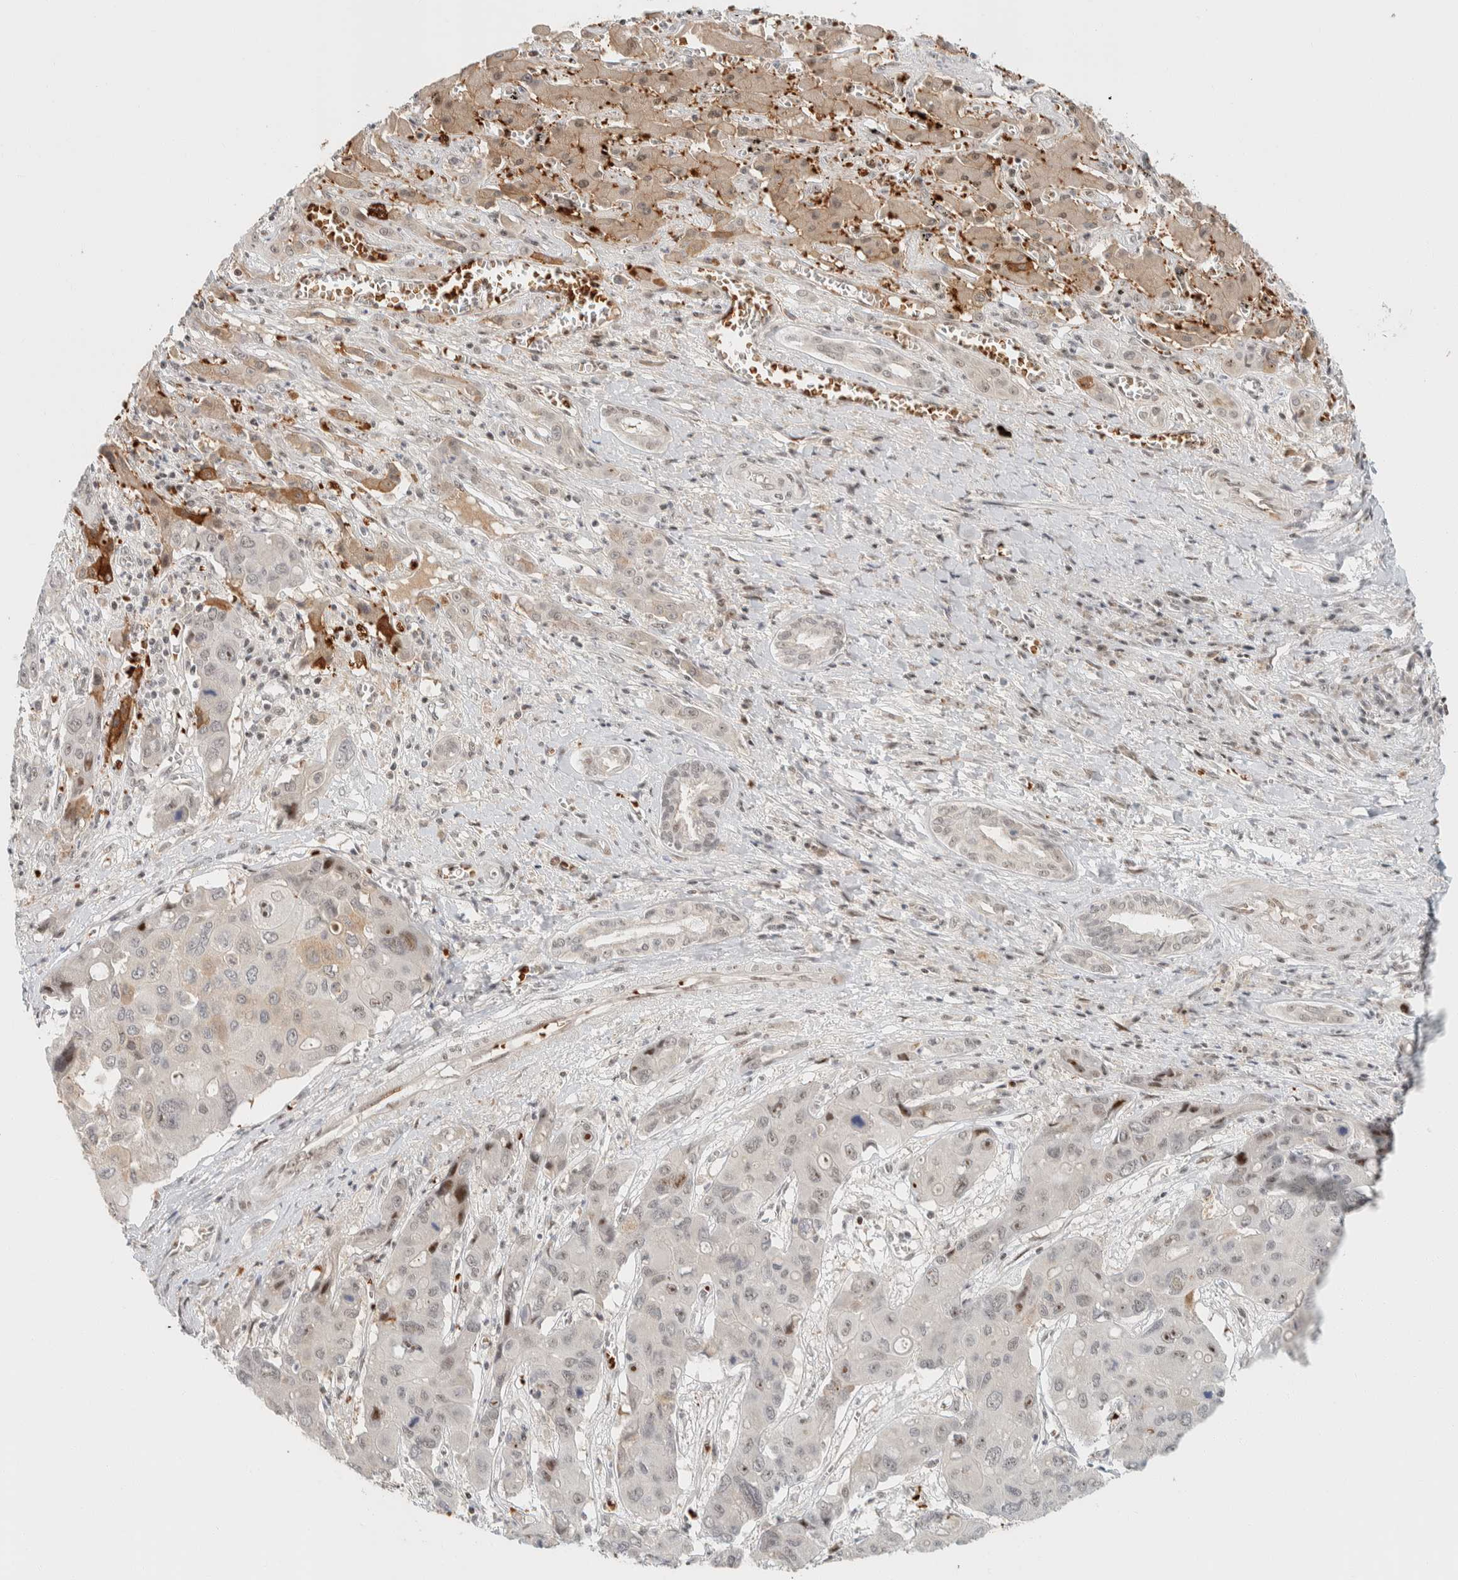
{"staining": {"intensity": "moderate", "quantity": "<25%", "location": "nuclear"}, "tissue": "liver cancer", "cell_type": "Tumor cells", "image_type": "cancer", "snomed": [{"axis": "morphology", "description": "Cholangiocarcinoma"}, {"axis": "topography", "description": "Liver"}], "caption": "Tumor cells display low levels of moderate nuclear expression in approximately <25% of cells in human liver cancer.", "gene": "ZBTB2", "patient": {"sex": "male", "age": 67}}